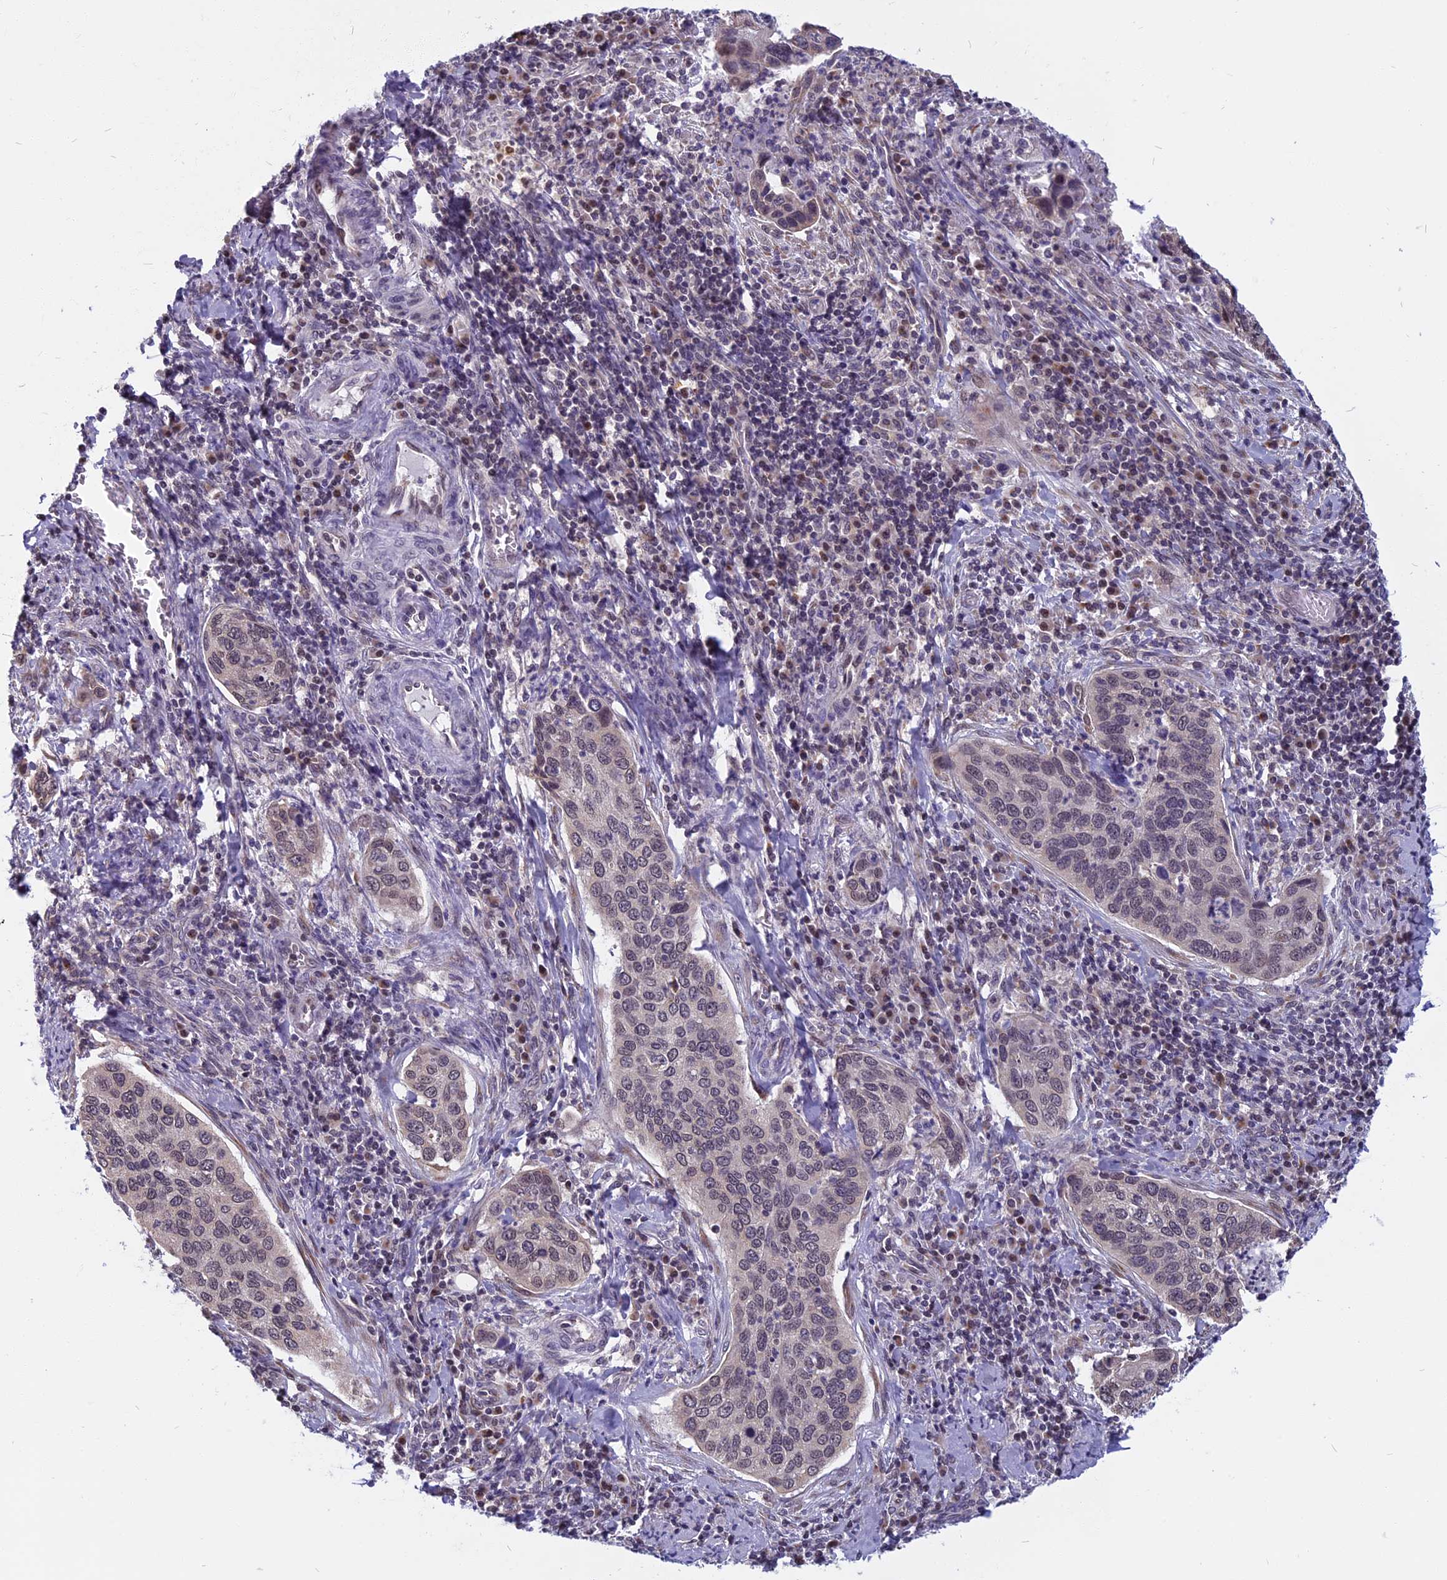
{"staining": {"intensity": "weak", "quantity": "<25%", "location": "nuclear"}, "tissue": "cervical cancer", "cell_type": "Tumor cells", "image_type": "cancer", "snomed": [{"axis": "morphology", "description": "Squamous cell carcinoma, NOS"}, {"axis": "topography", "description": "Cervix"}], "caption": "Image shows no protein staining in tumor cells of cervical squamous cell carcinoma tissue. (DAB (3,3'-diaminobenzidine) IHC, high magnification).", "gene": "CCDC113", "patient": {"sex": "female", "age": 53}}